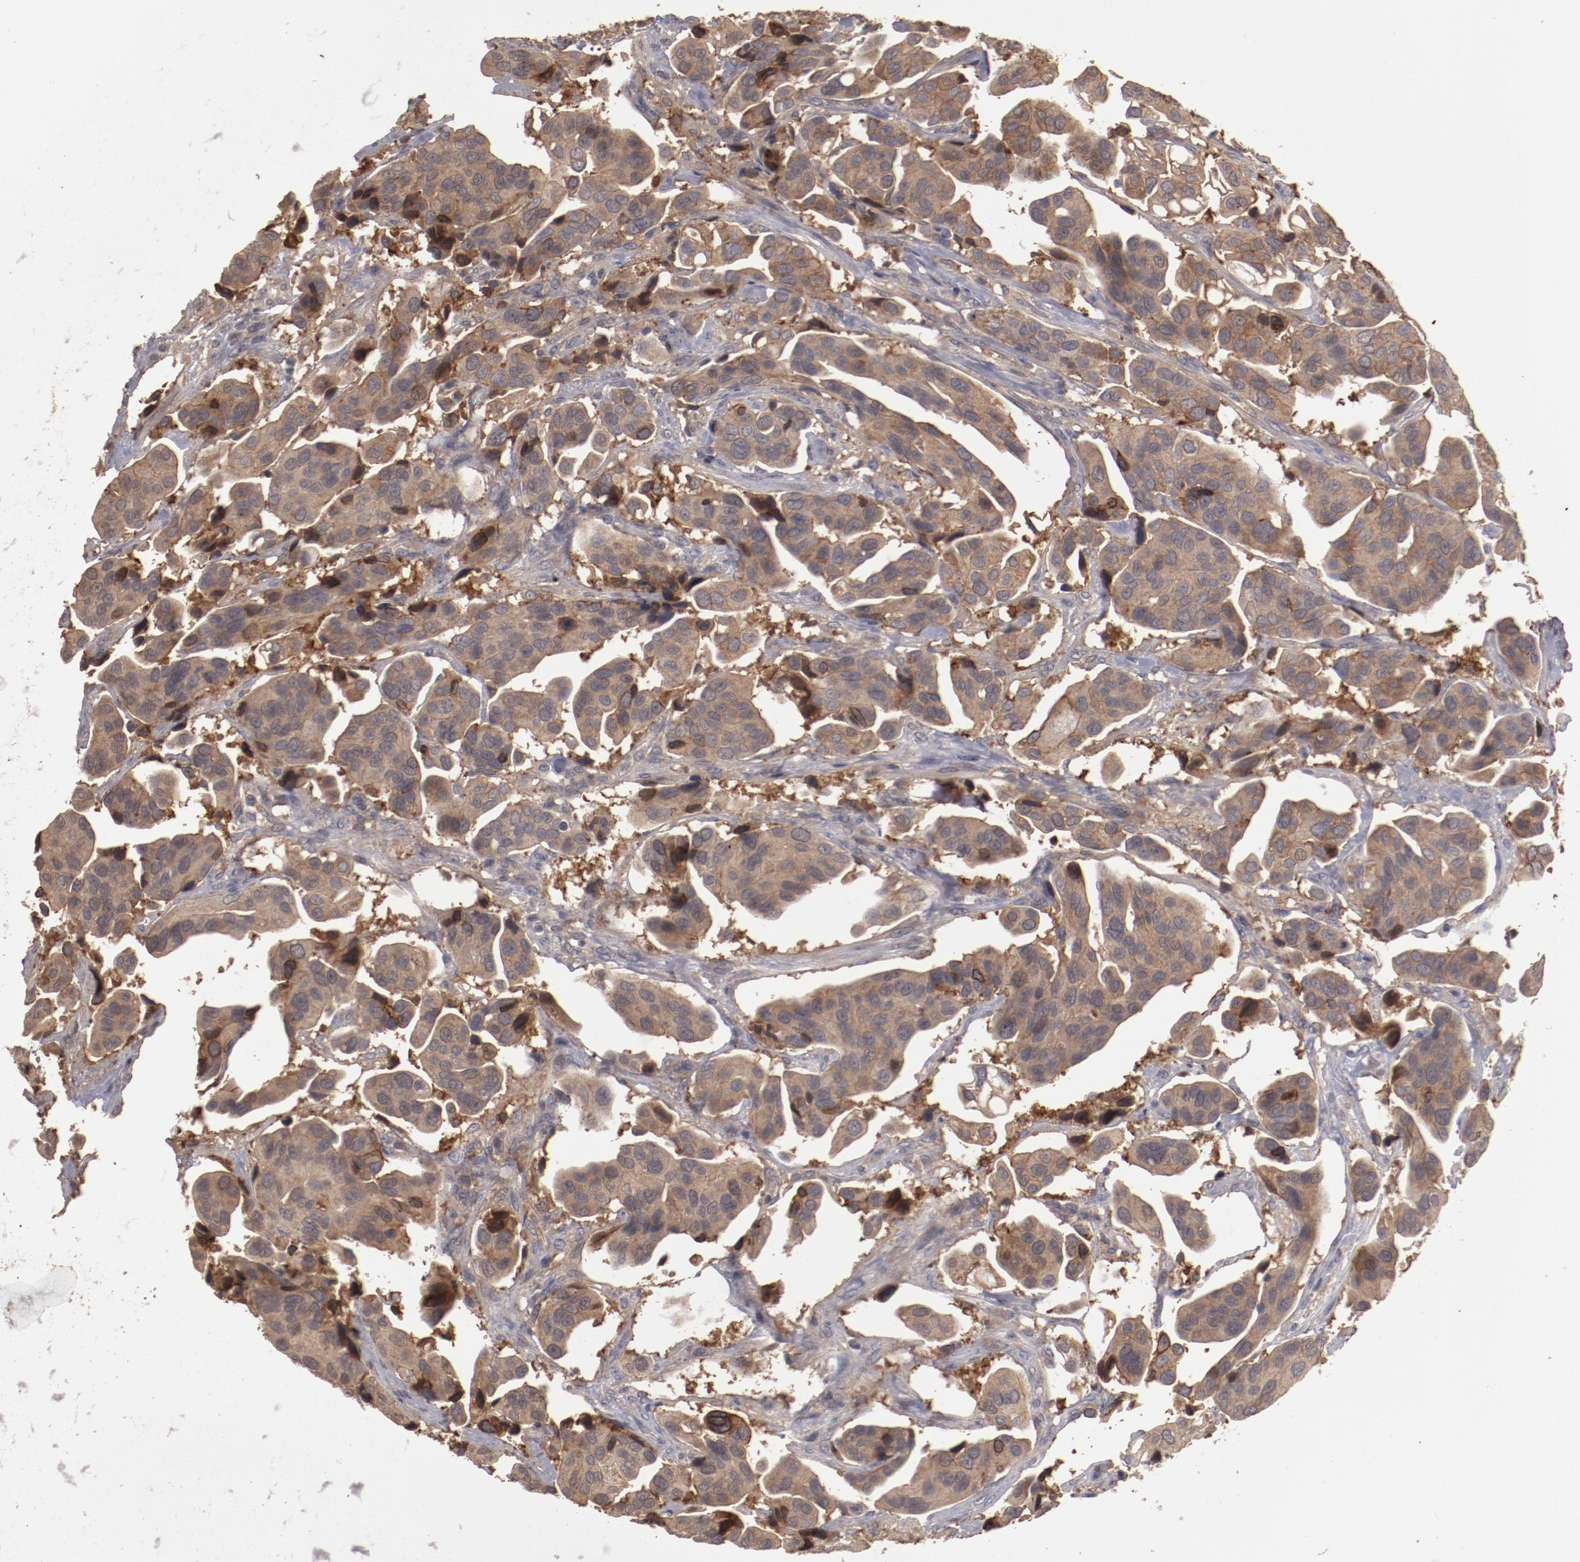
{"staining": {"intensity": "strong", "quantity": ">75%", "location": "cytoplasmic/membranous"}, "tissue": "urothelial cancer", "cell_type": "Tumor cells", "image_type": "cancer", "snomed": [{"axis": "morphology", "description": "Adenocarcinoma, NOS"}, {"axis": "topography", "description": "Urinary bladder"}], "caption": "Protein analysis of urothelial cancer tissue displays strong cytoplasmic/membranous expression in about >75% of tumor cells. (DAB IHC with brightfield microscopy, high magnification).", "gene": "LRRC75B", "patient": {"sex": "male", "age": 61}}